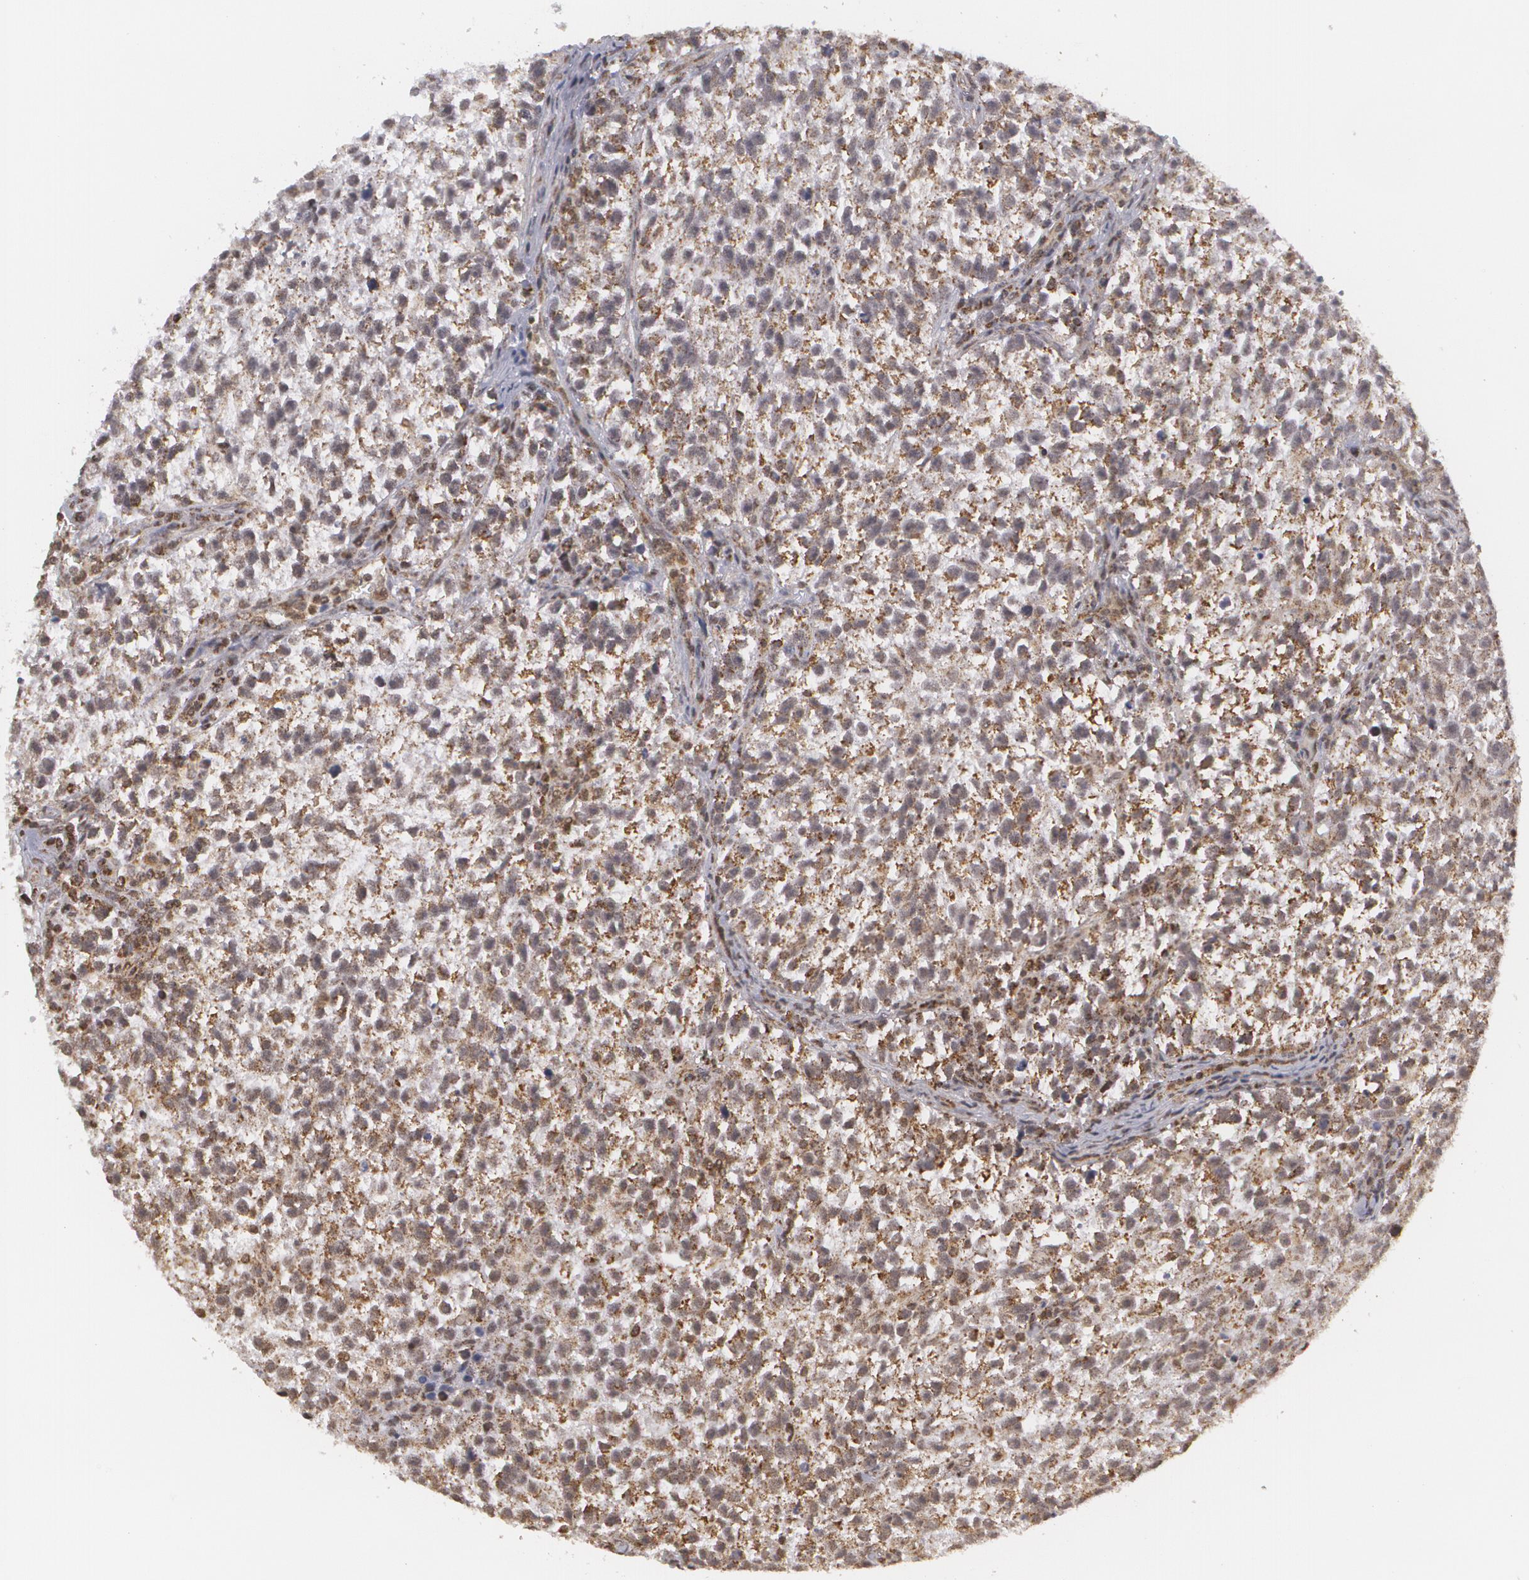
{"staining": {"intensity": "moderate", "quantity": ">75%", "location": "cytoplasmic/membranous"}, "tissue": "testis cancer", "cell_type": "Tumor cells", "image_type": "cancer", "snomed": [{"axis": "morphology", "description": "Seminoma, NOS"}, {"axis": "topography", "description": "Testis"}], "caption": "High-power microscopy captured an immunohistochemistry photomicrograph of seminoma (testis), revealing moderate cytoplasmic/membranous expression in approximately >75% of tumor cells.", "gene": "MXD1", "patient": {"sex": "male", "age": 38}}